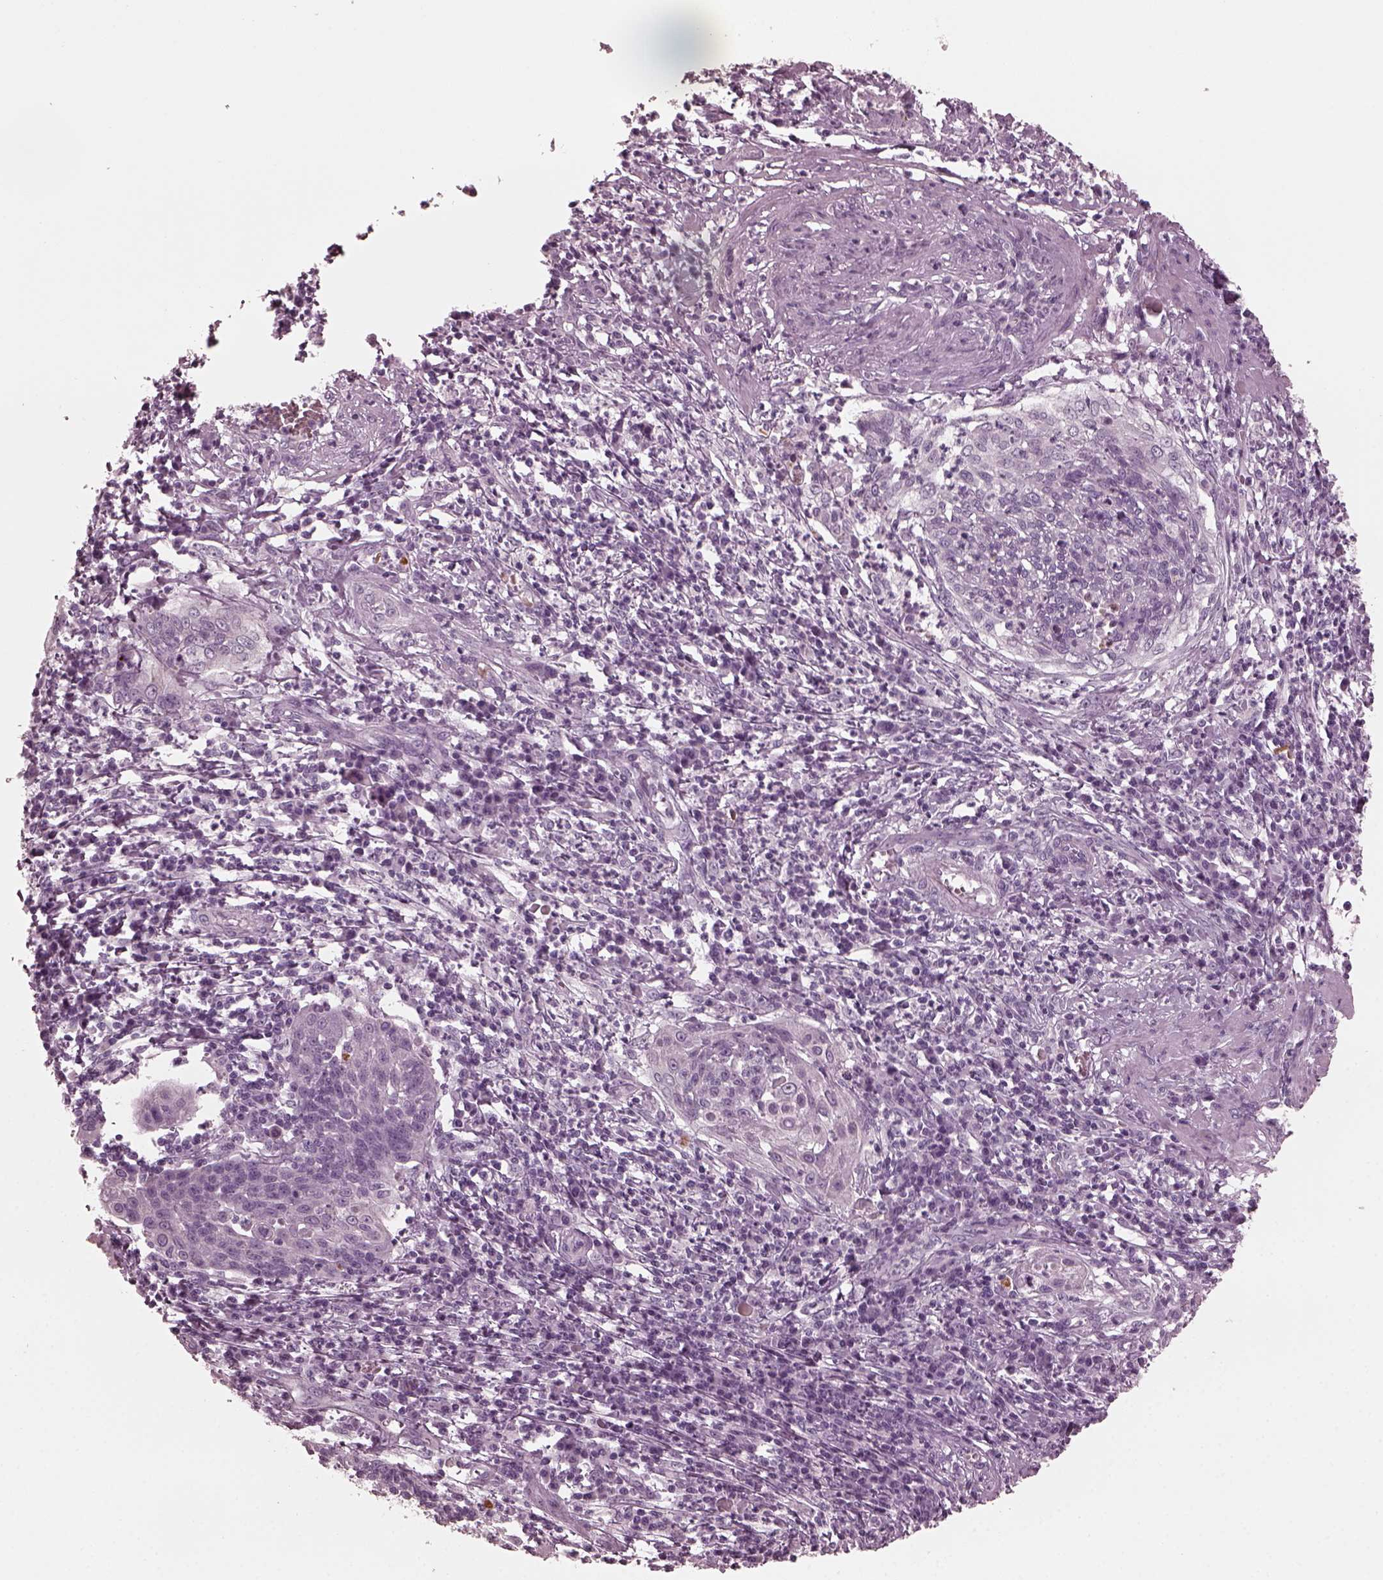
{"staining": {"intensity": "negative", "quantity": "none", "location": "none"}, "tissue": "cervical cancer", "cell_type": "Tumor cells", "image_type": "cancer", "snomed": [{"axis": "morphology", "description": "Squamous cell carcinoma, NOS"}, {"axis": "topography", "description": "Cervix"}], "caption": "A photomicrograph of human cervical cancer is negative for staining in tumor cells.", "gene": "GRM6", "patient": {"sex": "female", "age": 34}}